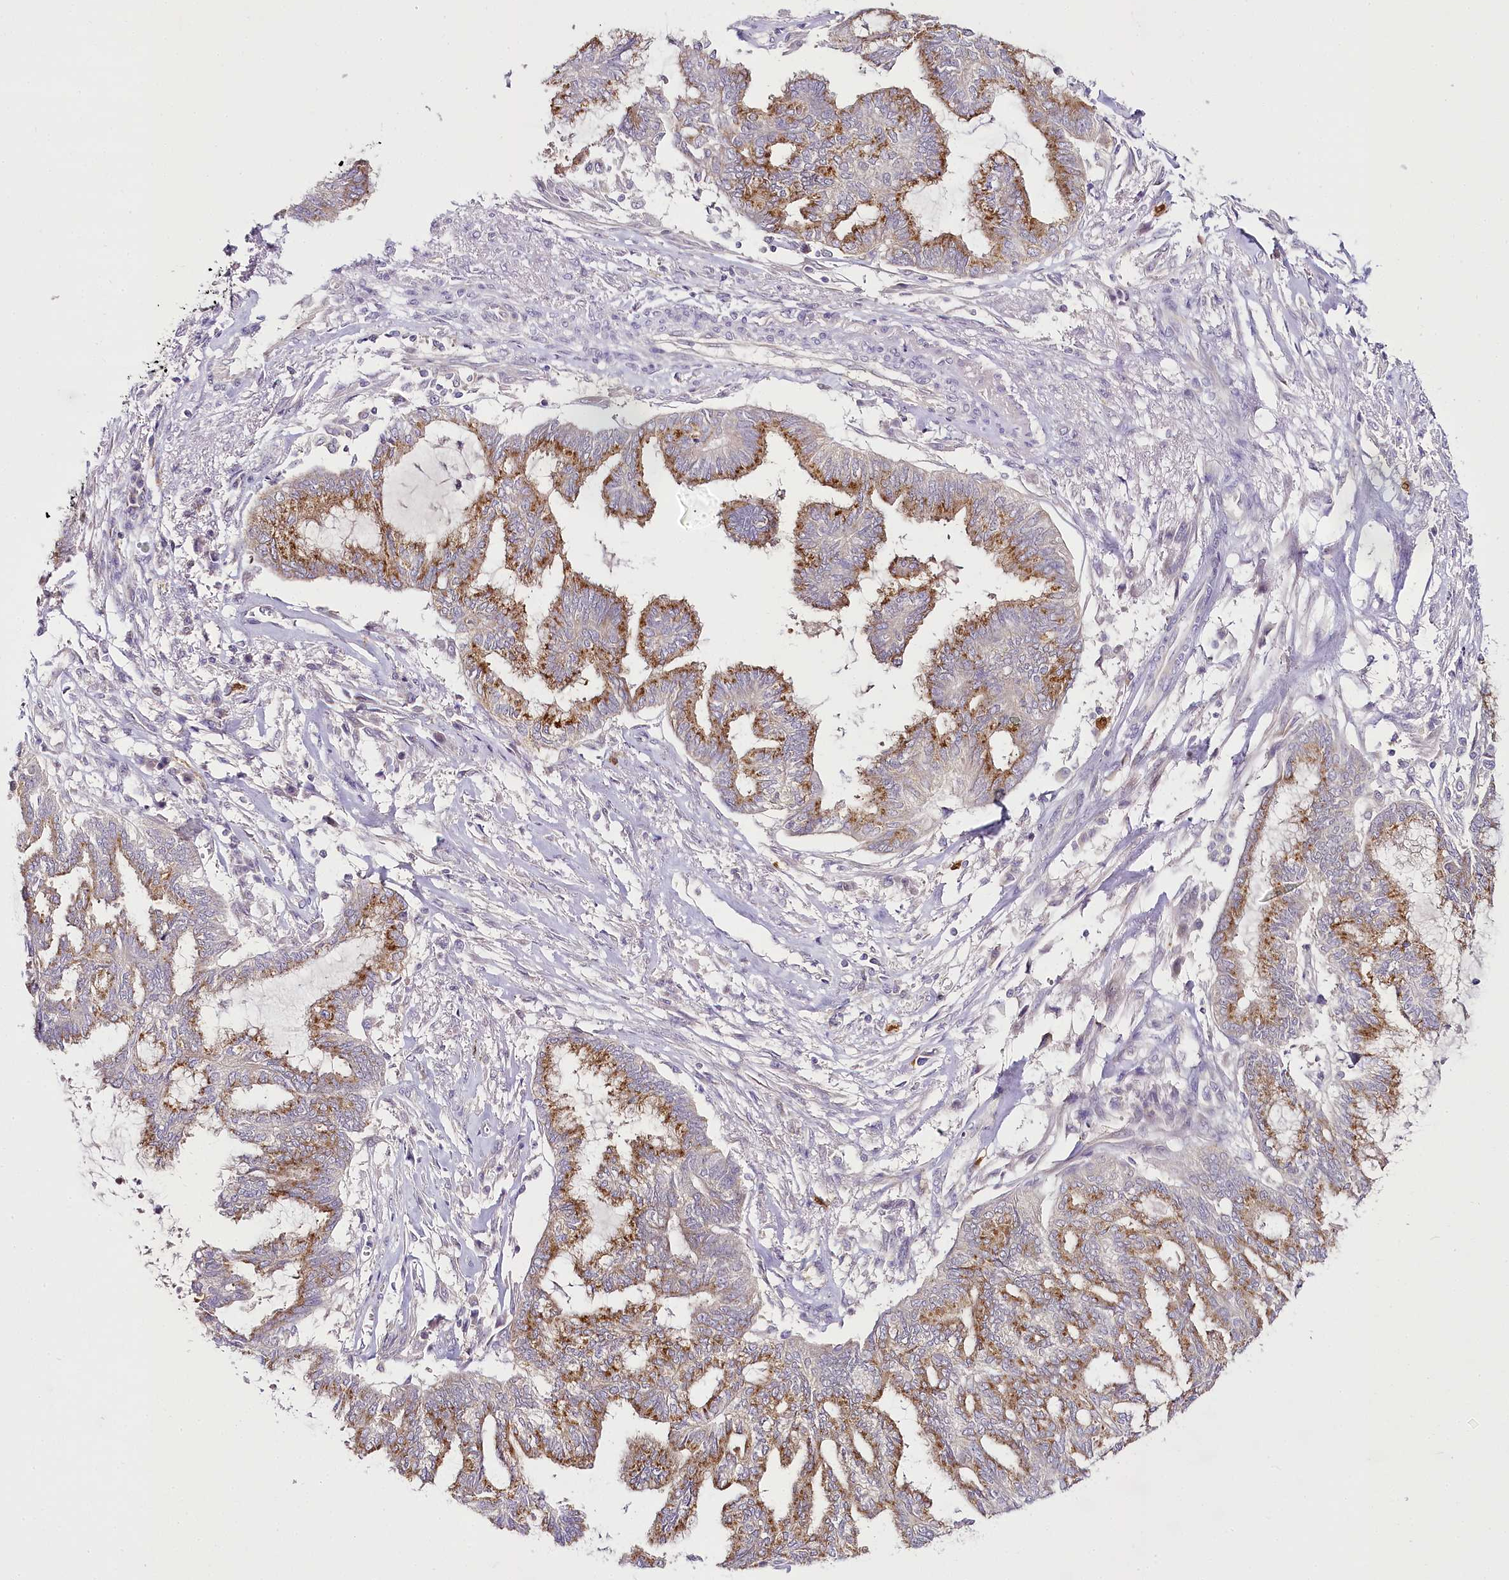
{"staining": {"intensity": "moderate", "quantity": ">75%", "location": "cytoplasmic/membranous"}, "tissue": "endometrial cancer", "cell_type": "Tumor cells", "image_type": "cancer", "snomed": [{"axis": "morphology", "description": "Adenocarcinoma, NOS"}, {"axis": "topography", "description": "Endometrium"}], "caption": "About >75% of tumor cells in endometrial cancer demonstrate moderate cytoplasmic/membranous protein staining as visualized by brown immunohistochemical staining.", "gene": "VWA5A", "patient": {"sex": "female", "age": 86}}